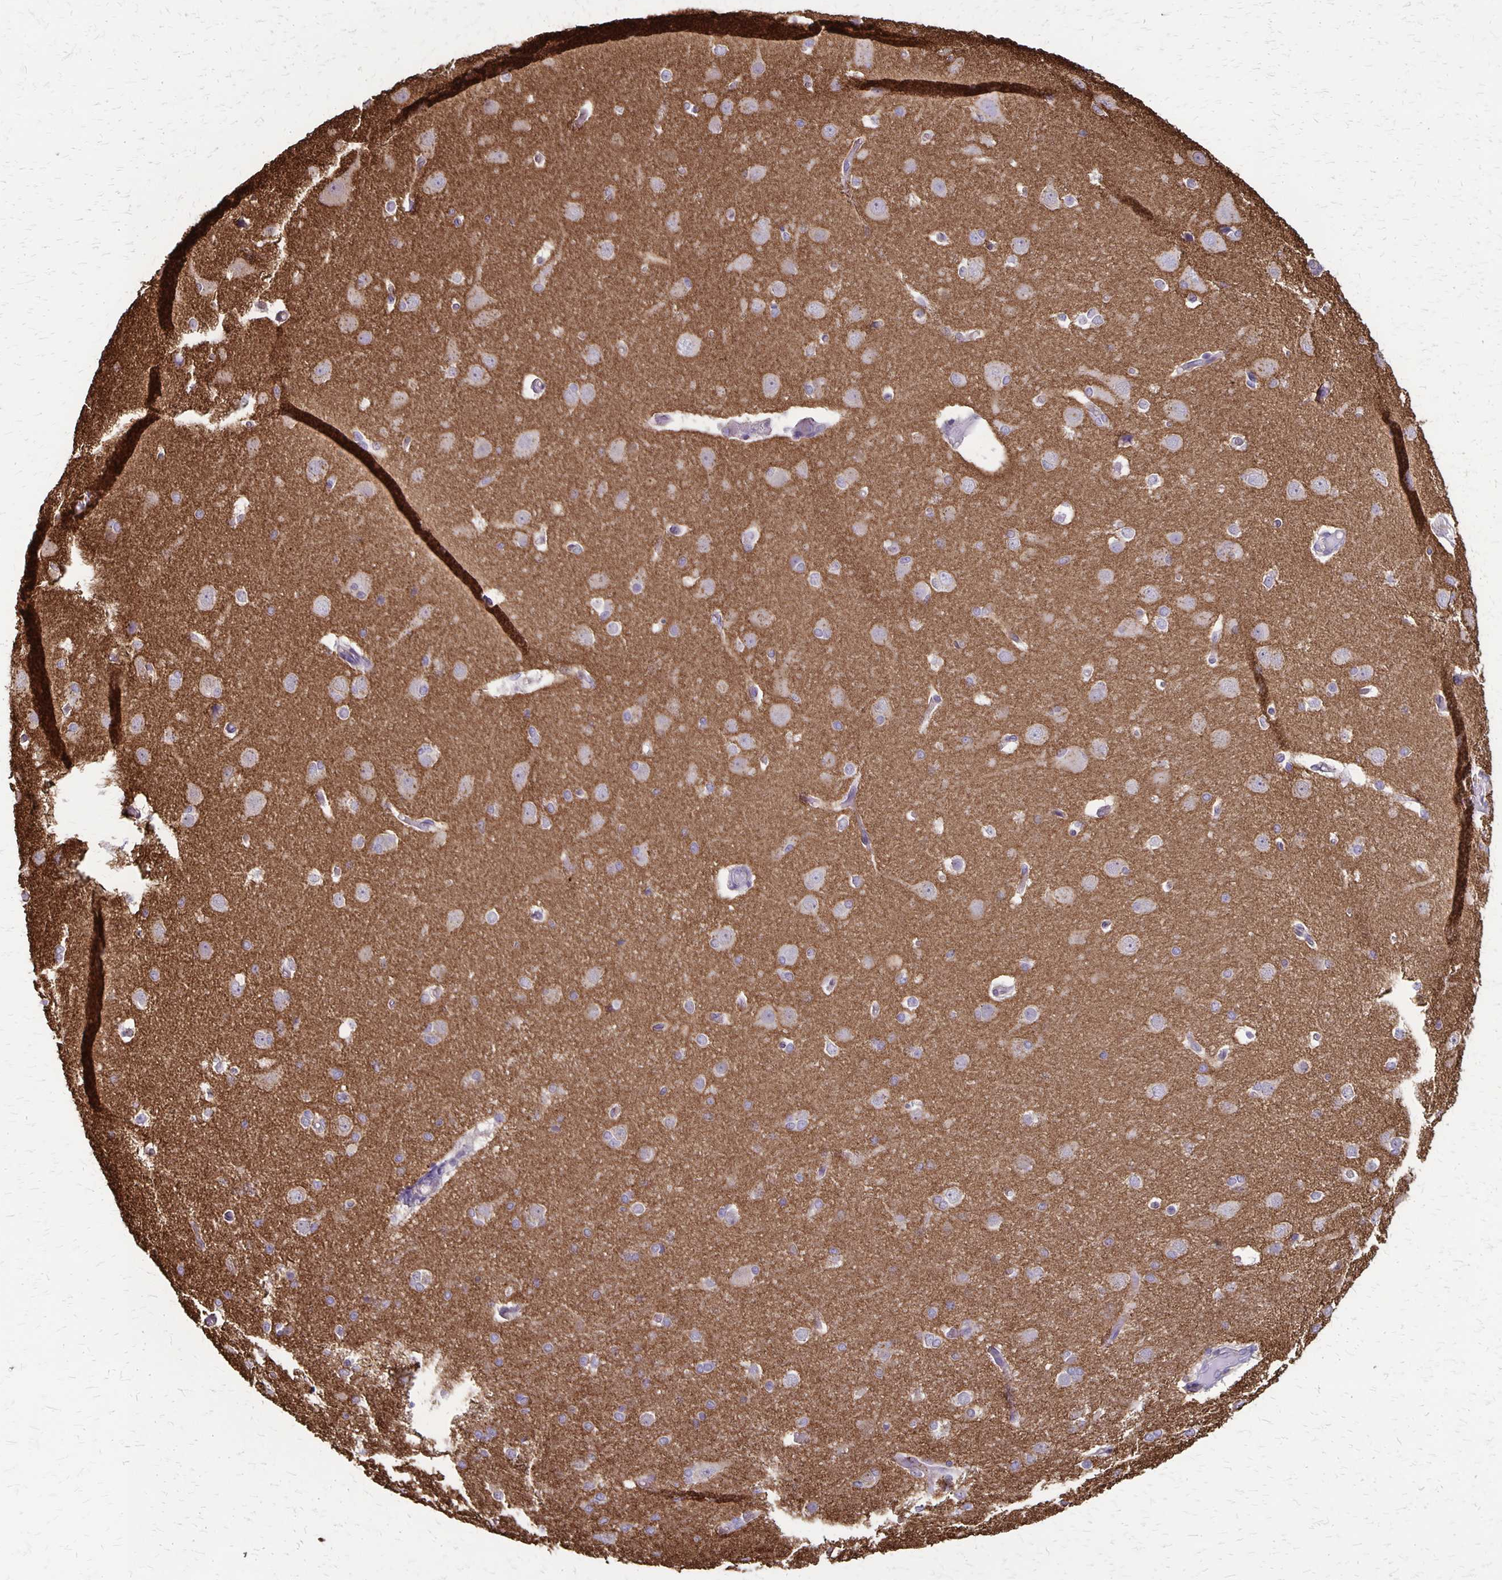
{"staining": {"intensity": "negative", "quantity": "none", "location": "none"}, "tissue": "cerebral cortex", "cell_type": "Endothelial cells", "image_type": "normal", "snomed": [{"axis": "morphology", "description": "Normal tissue, NOS"}, {"axis": "morphology", "description": "Inflammation, NOS"}, {"axis": "topography", "description": "Cerebral cortex"}], "caption": "IHC of benign human cerebral cortex reveals no expression in endothelial cells. (DAB (3,3'-diaminobenzidine) immunohistochemistry (IHC) visualized using brightfield microscopy, high magnification).", "gene": "SEPTIN5", "patient": {"sex": "male", "age": 6}}